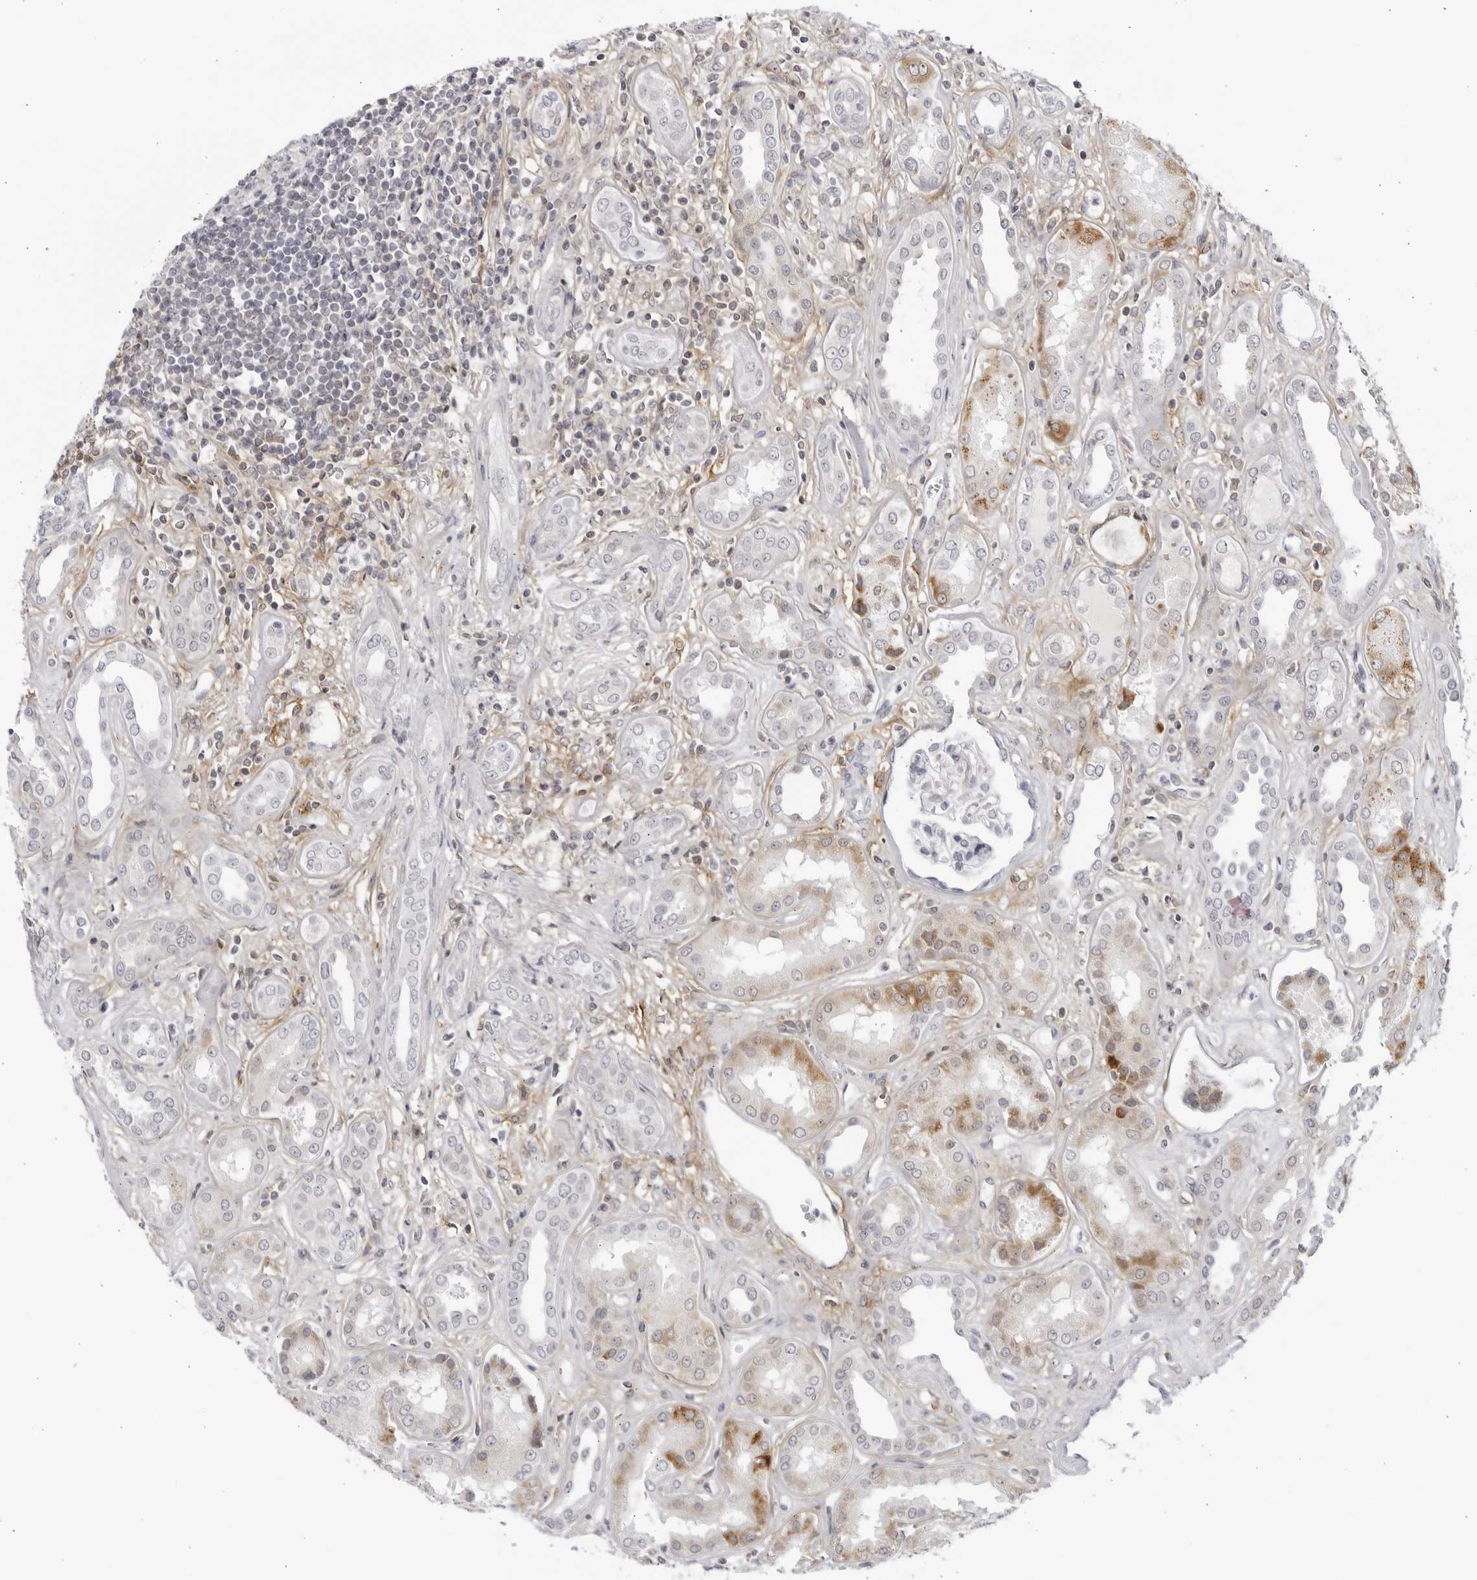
{"staining": {"intensity": "negative", "quantity": "none", "location": "none"}, "tissue": "kidney", "cell_type": "Cells in glomeruli", "image_type": "normal", "snomed": [{"axis": "morphology", "description": "Normal tissue, NOS"}, {"axis": "topography", "description": "Kidney"}], "caption": "Cells in glomeruli show no significant protein positivity in normal kidney. (DAB immunohistochemistry (IHC), high magnification).", "gene": "CNBD1", "patient": {"sex": "male", "age": 59}}